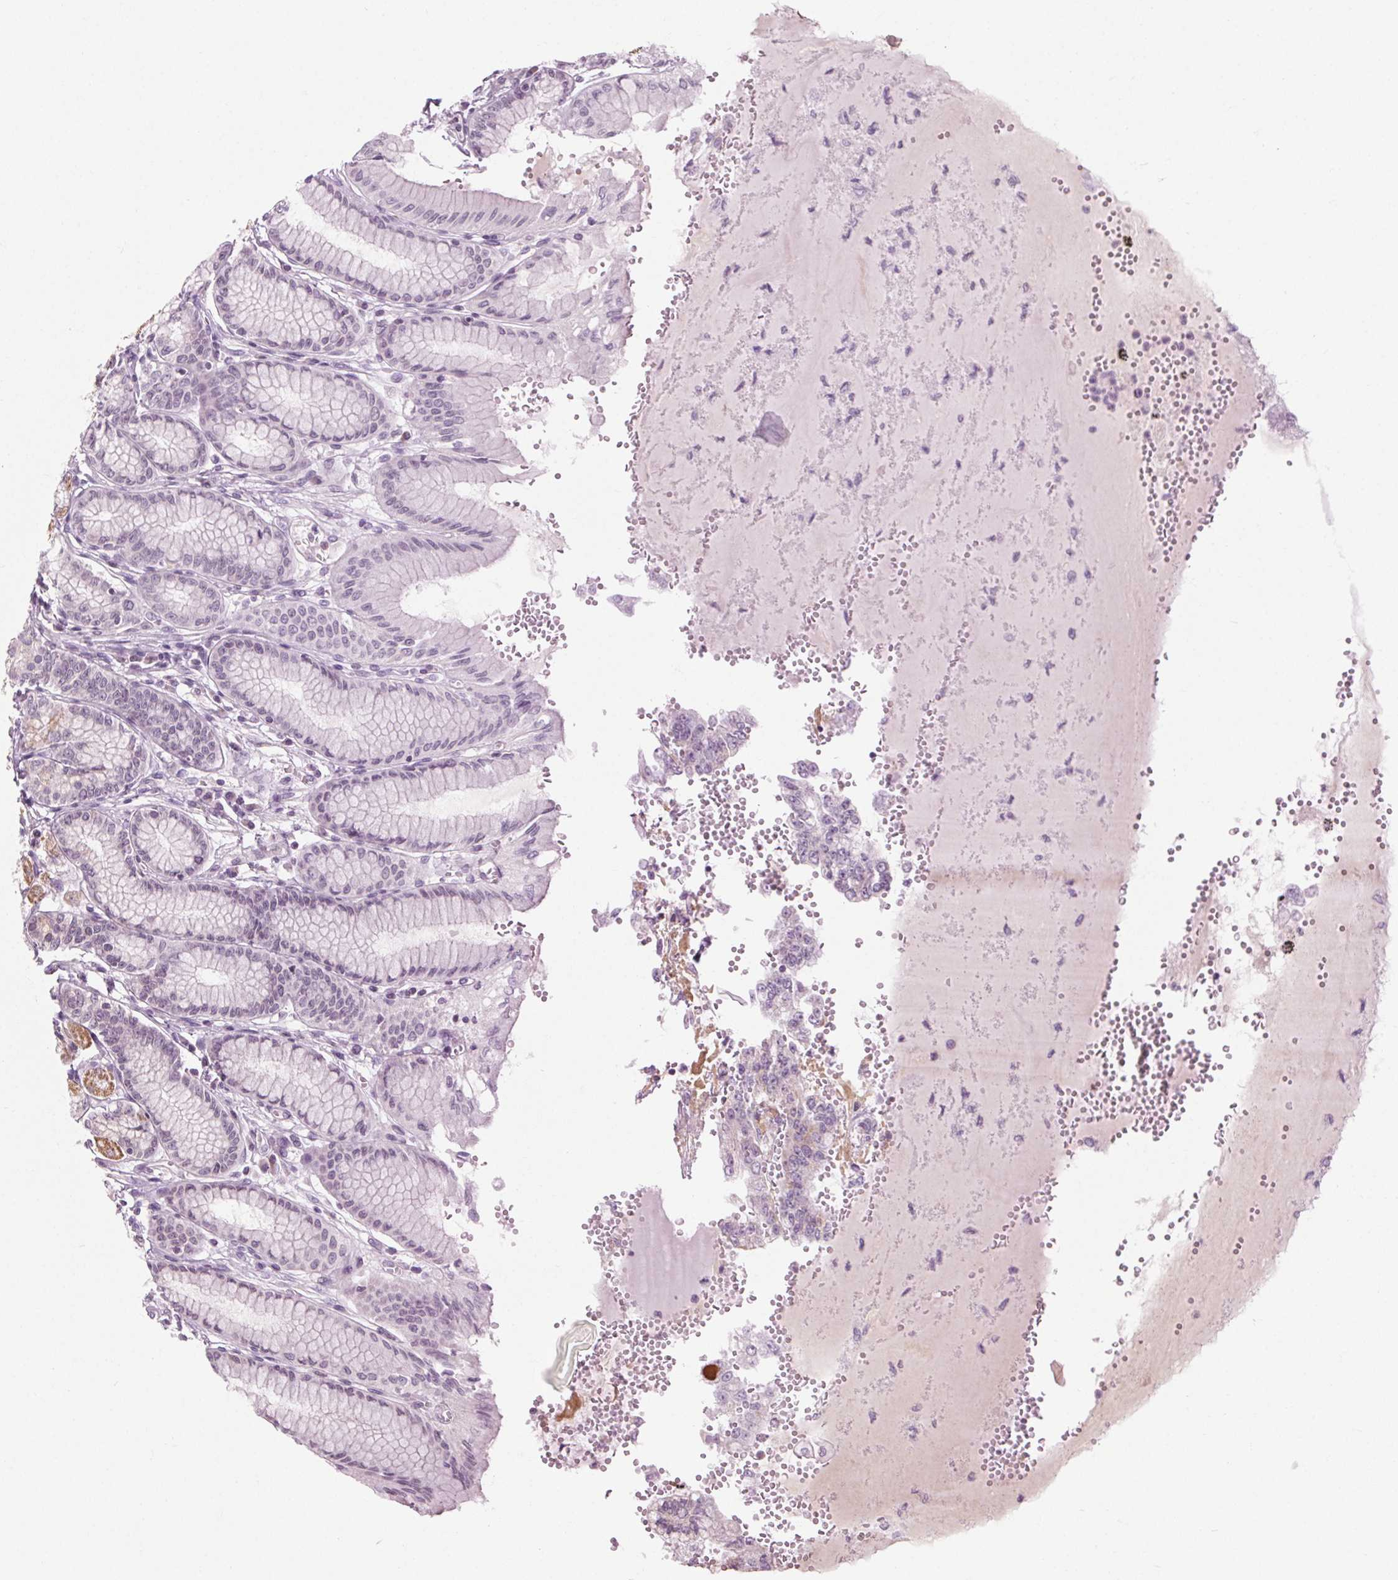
{"staining": {"intensity": "moderate", "quantity": "<25%", "location": "cytoplasmic/membranous"}, "tissue": "stomach", "cell_type": "Glandular cells", "image_type": "normal", "snomed": [{"axis": "morphology", "description": "Normal tissue, NOS"}, {"axis": "topography", "description": "Stomach"}, {"axis": "topography", "description": "Stomach, lower"}], "caption": "Immunohistochemical staining of unremarkable stomach exhibits <25% levels of moderate cytoplasmic/membranous protein expression in approximately <25% of glandular cells.", "gene": "LFNG", "patient": {"sex": "male", "age": 76}}